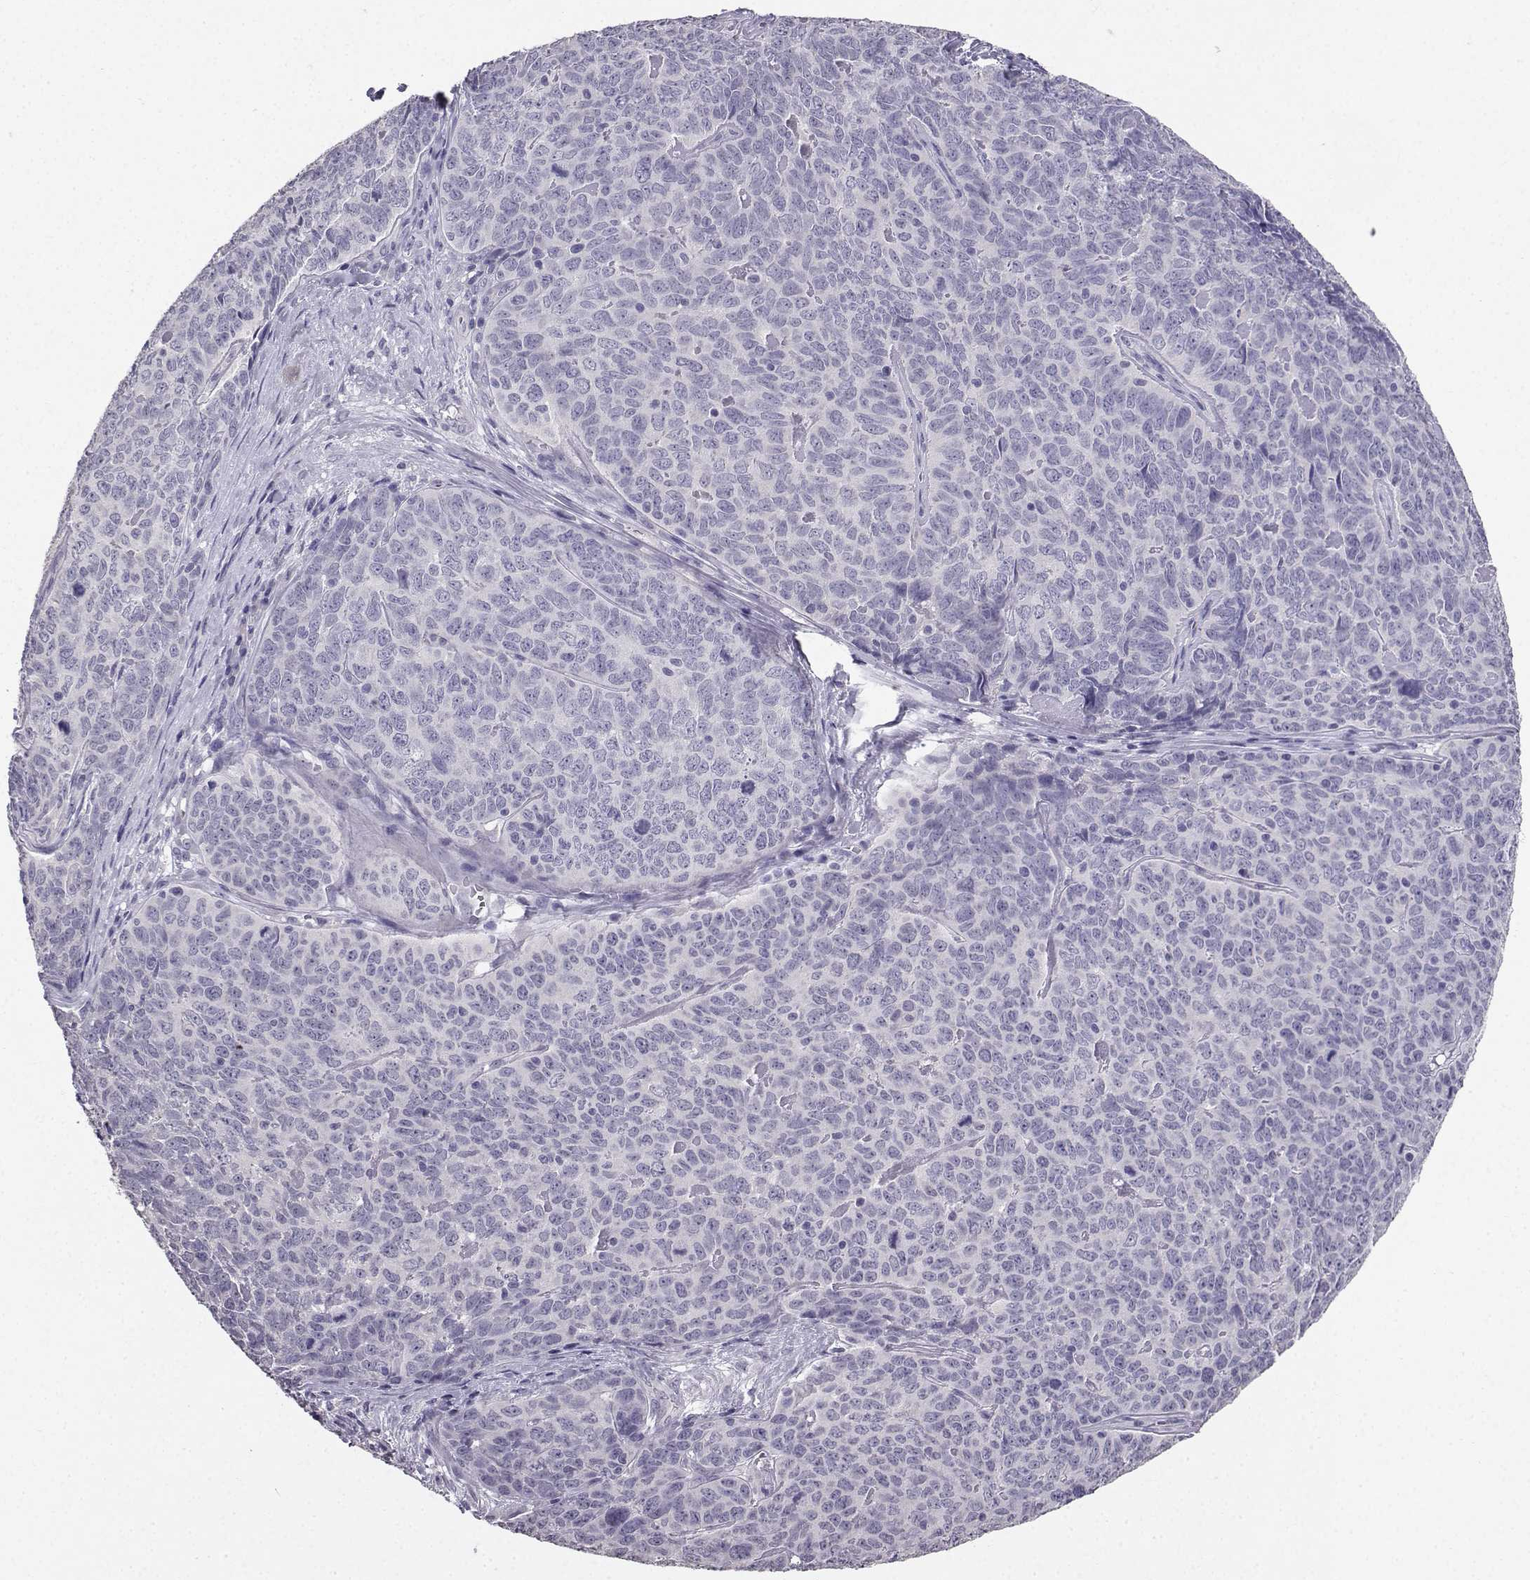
{"staining": {"intensity": "negative", "quantity": "none", "location": "none"}, "tissue": "skin cancer", "cell_type": "Tumor cells", "image_type": "cancer", "snomed": [{"axis": "morphology", "description": "Squamous cell carcinoma, NOS"}, {"axis": "topography", "description": "Skin"}, {"axis": "topography", "description": "Anal"}], "caption": "This micrograph is of skin cancer stained with immunohistochemistry (IHC) to label a protein in brown with the nuclei are counter-stained blue. There is no expression in tumor cells. (Stains: DAB immunohistochemistry (IHC) with hematoxylin counter stain, Microscopy: brightfield microscopy at high magnification).", "gene": "SPAG11B", "patient": {"sex": "female", "age": 51}}